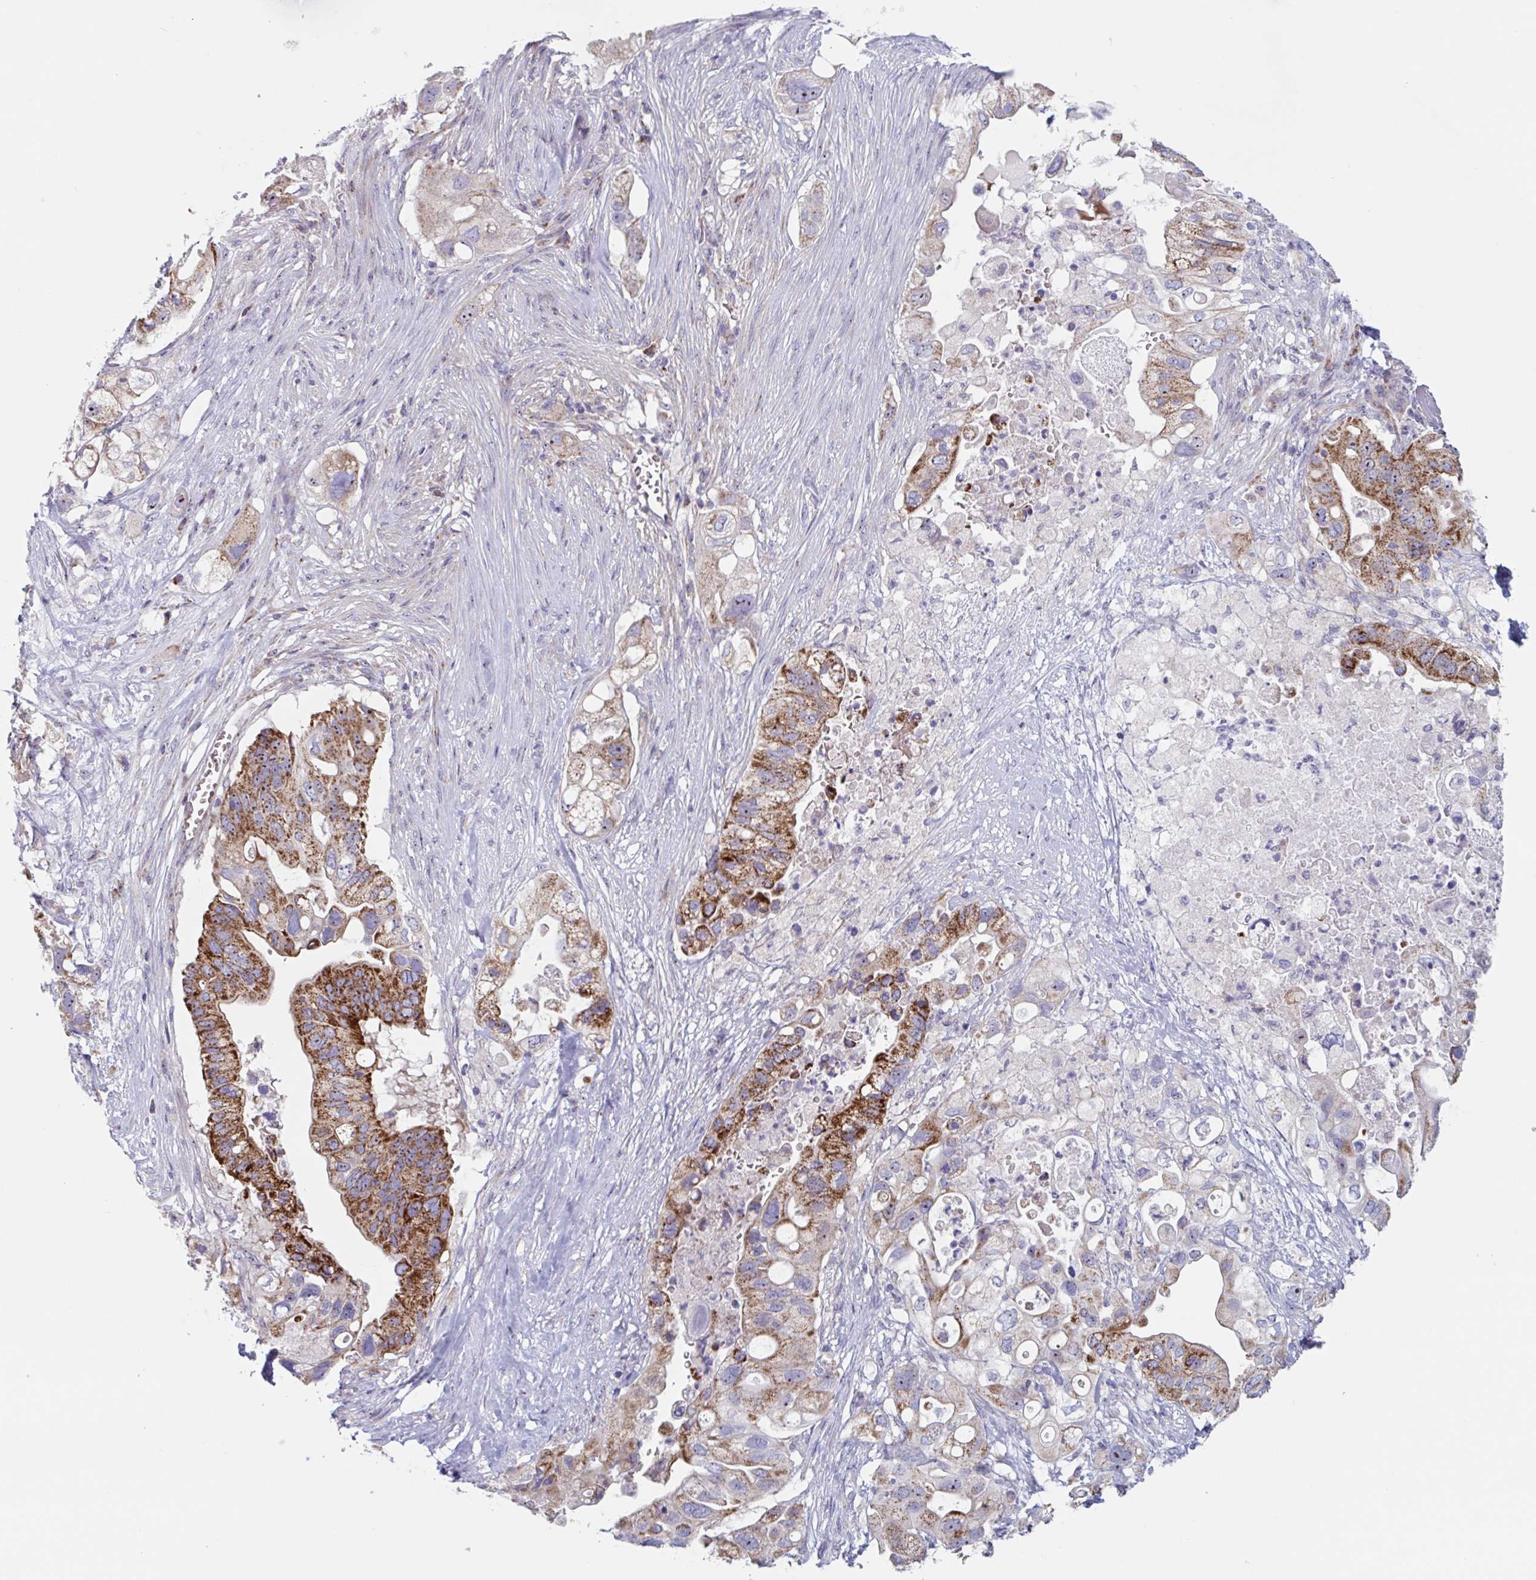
{"staining": {"intensity": "strong", "quantity": ">75%", "location": "cytoplasmic/membranous,nuclear"}, "tissue": "pancreatic cancer", "cell_type": "Tumor cells", "image_type": "cancer", "snomed": [{"axis": "morphology", "description": "Adenocarcinoma, NOS"}, {"axis": "topography", "description": "Pancreas"}], "caption": "DAB (3,3'-diaminobenzidine) immunohistochemical staining of human pancreatic cancer reveals strong cytoplasmic/membranous and nuclear protein staining in approximately >75% of tumor cells.", "gene": "MRPL53", "patient": {"sex": "female", "age": 72}}